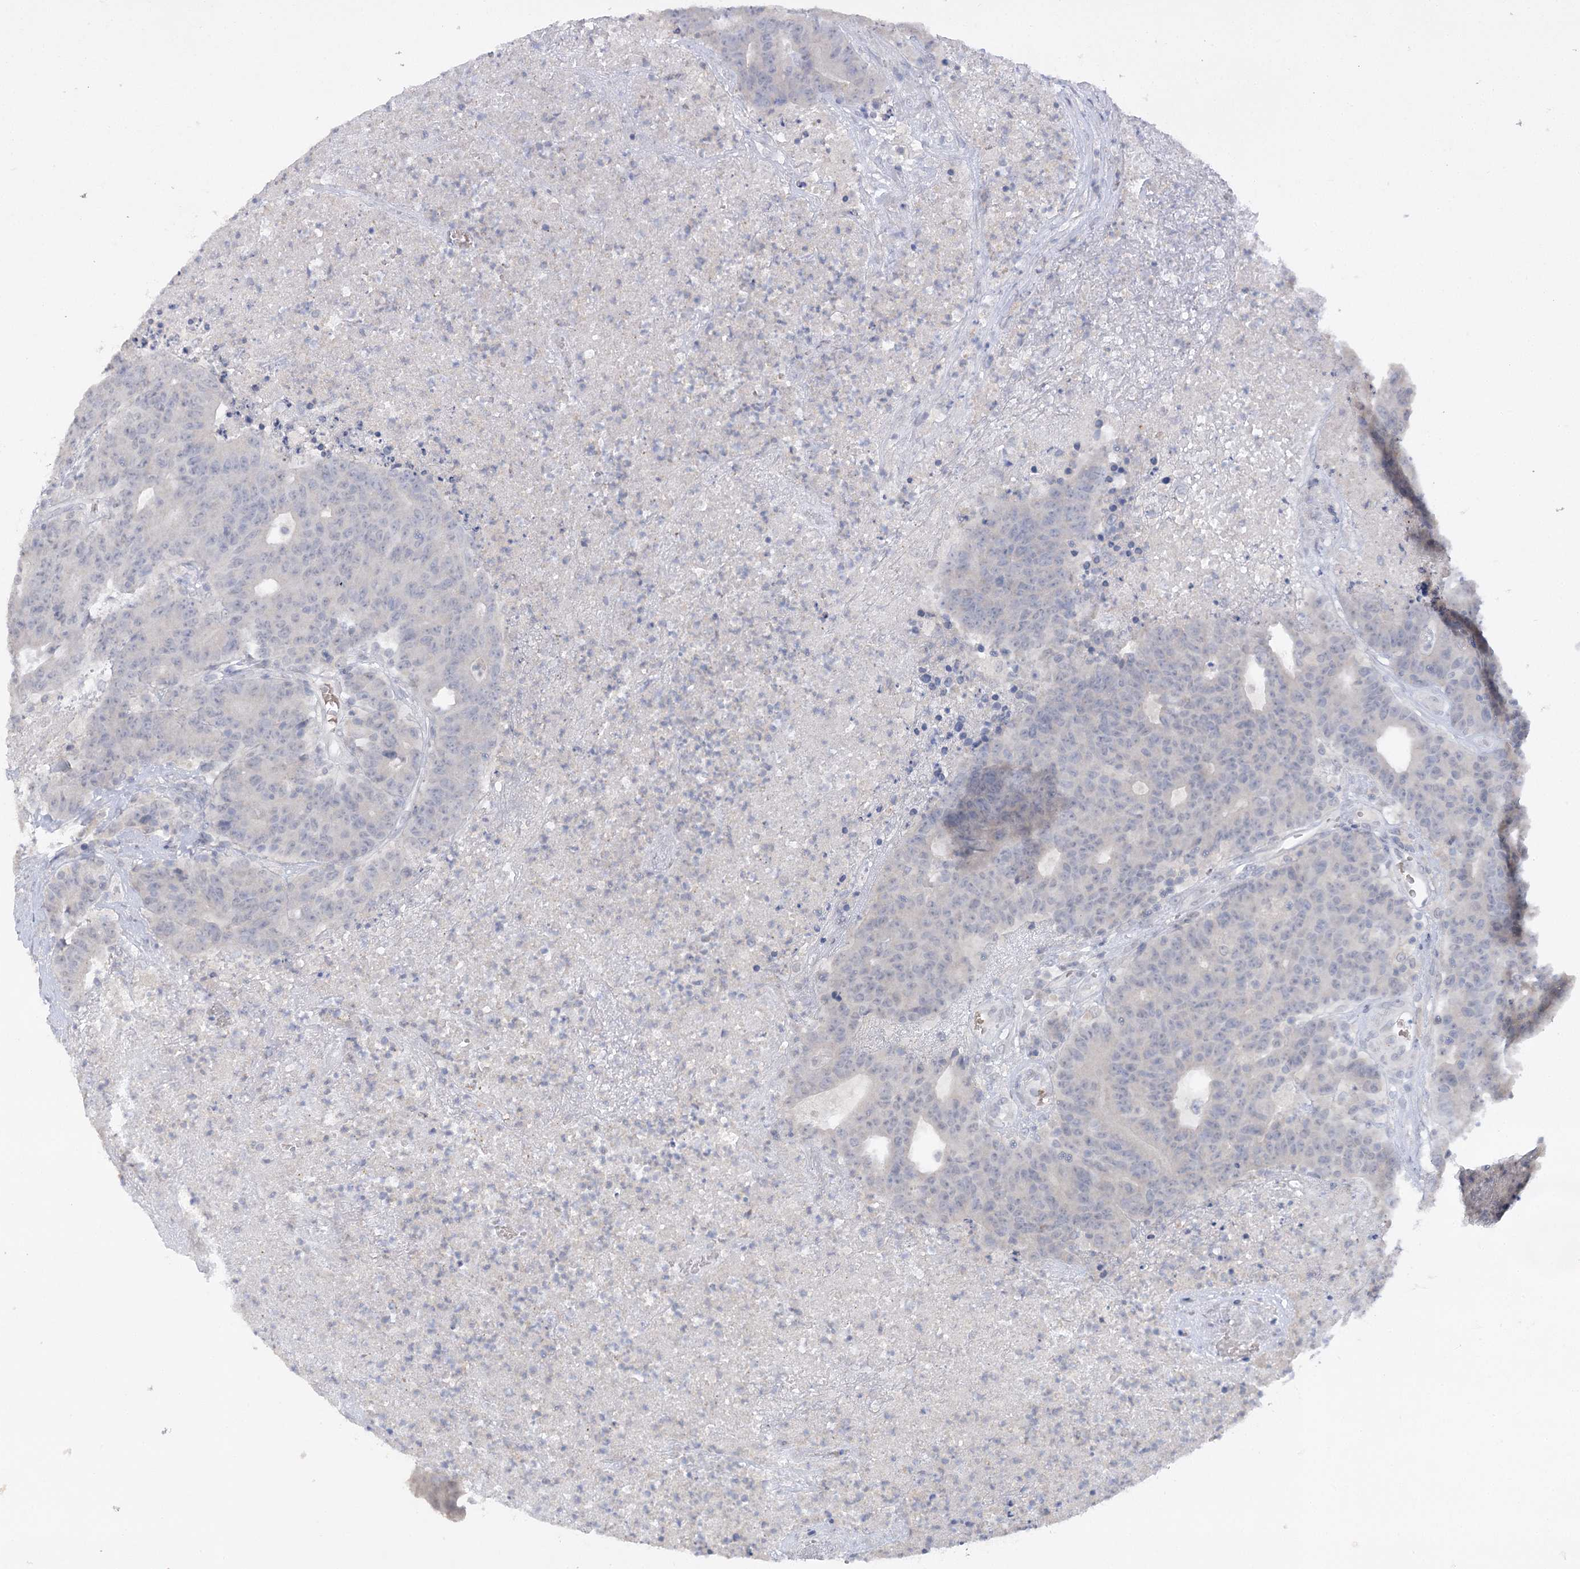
{"staining": {"intensity": "negative", "quantity": "none", "location": "none"}, "tissue": "colorectal cancer", "cell_type": "Tumor cells", "image_type": "cancer", "snomed": [{"axis": "morphology", "description": "Adenocarcinoma, NOS"}, {"axis": "topography", "description": "Colon"}], "caption": "Tumor cells are negative for protein expression in human adenocarcinoma (colorectal).", "gene": "TRAF3IP1", "patient": {"sex": "female", "age": 75}}